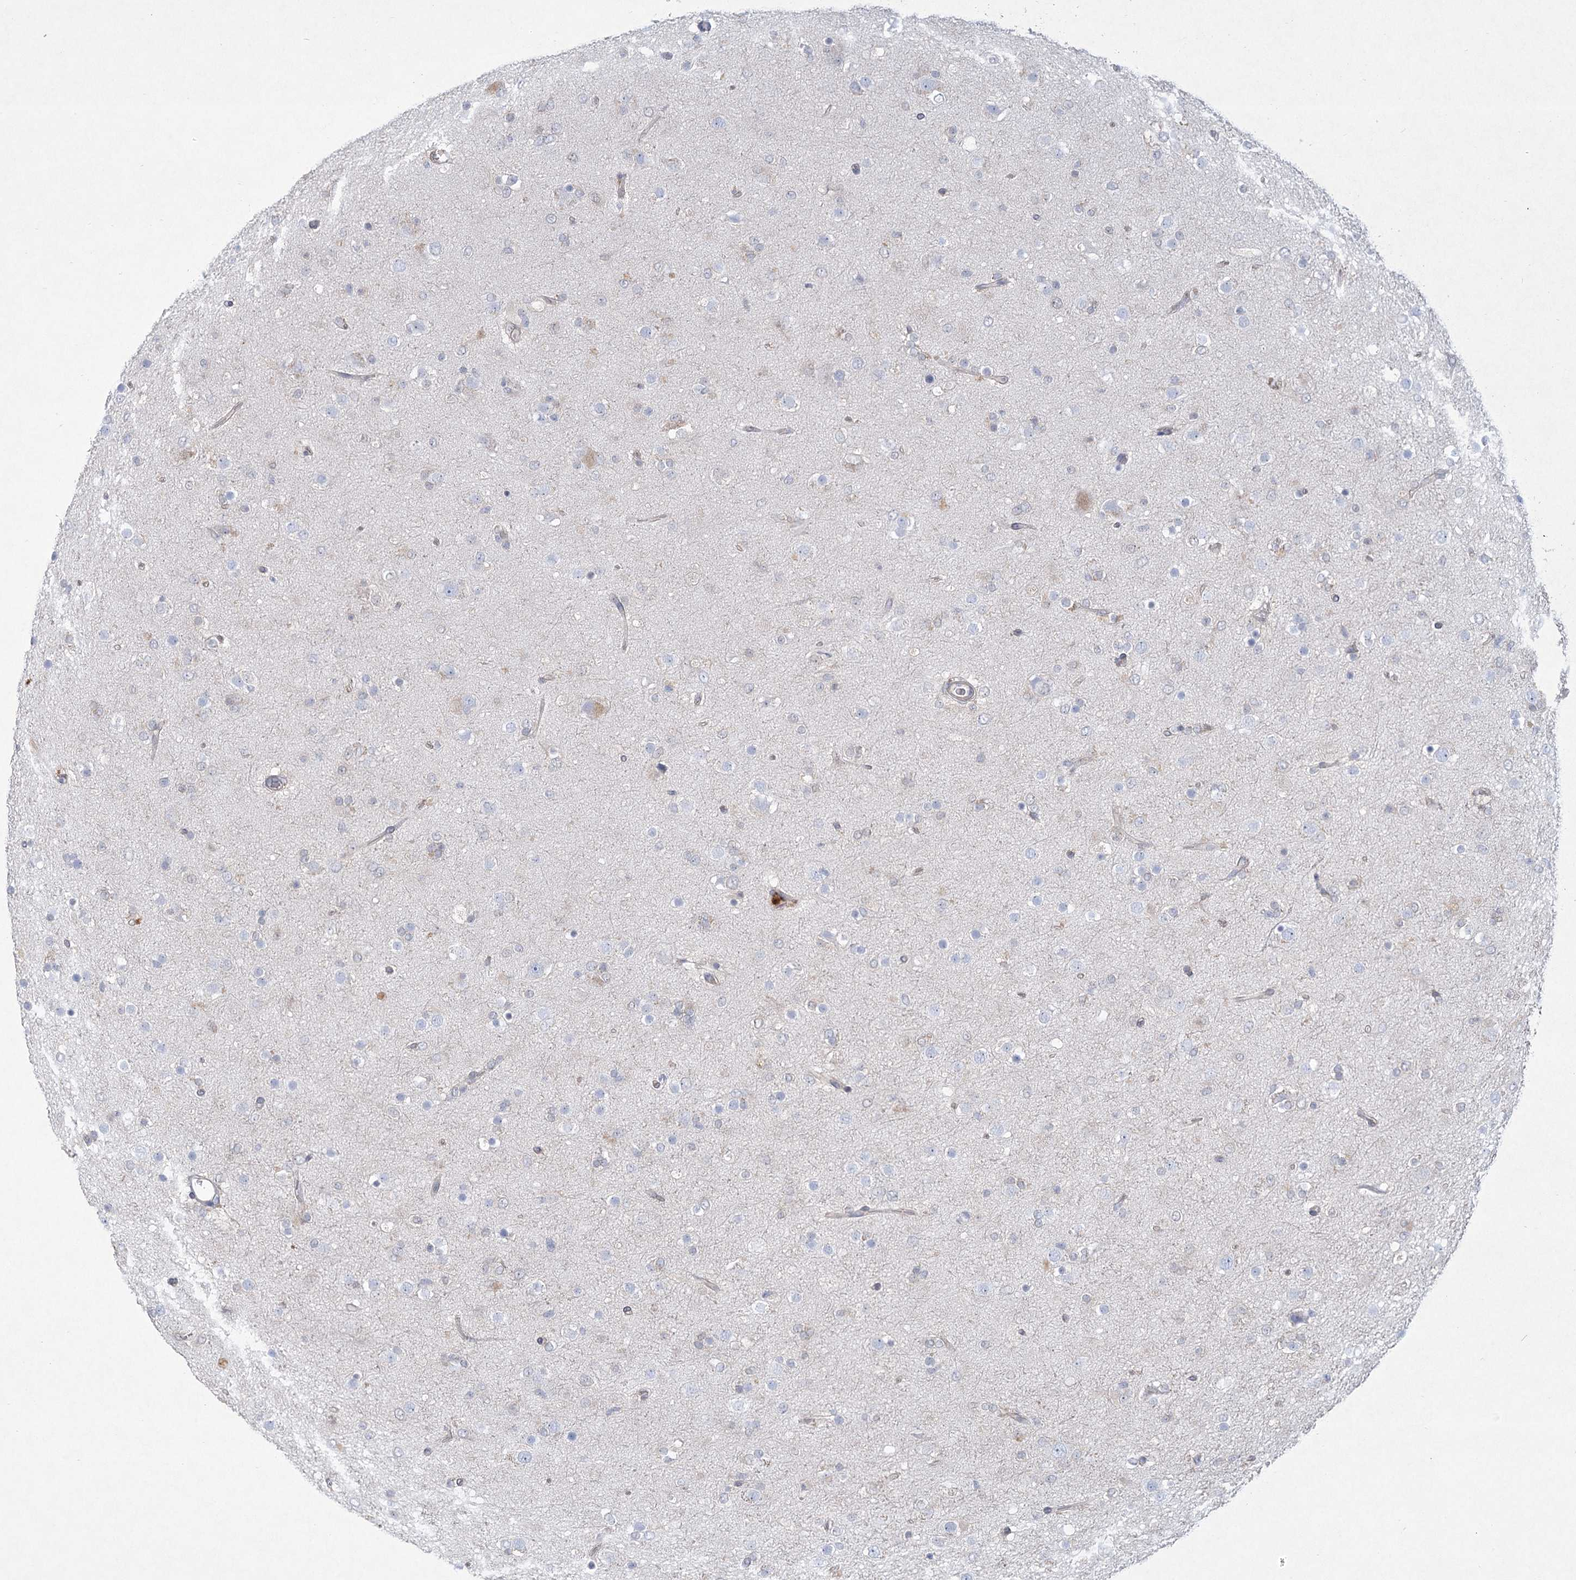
{"staining": {"intensity": "negative", "quantity": "none", "location": "none"}, "tissue": "glioma", "cell_type": "Tumor cells", "image_type": "cancer", "snomed": [{"axis": "morphology", "description": "Glioma, malignant, Low grade"}, {"axis": "topography", "description": "Brain"}], "caption": "DAB (3,3'-diaminobenzidine) immunohistochemical staining of glioma reveals no significant positivity in tumor cells.", "gene": "AAMDC", "patient": {"sex": "male", "age": 65}}